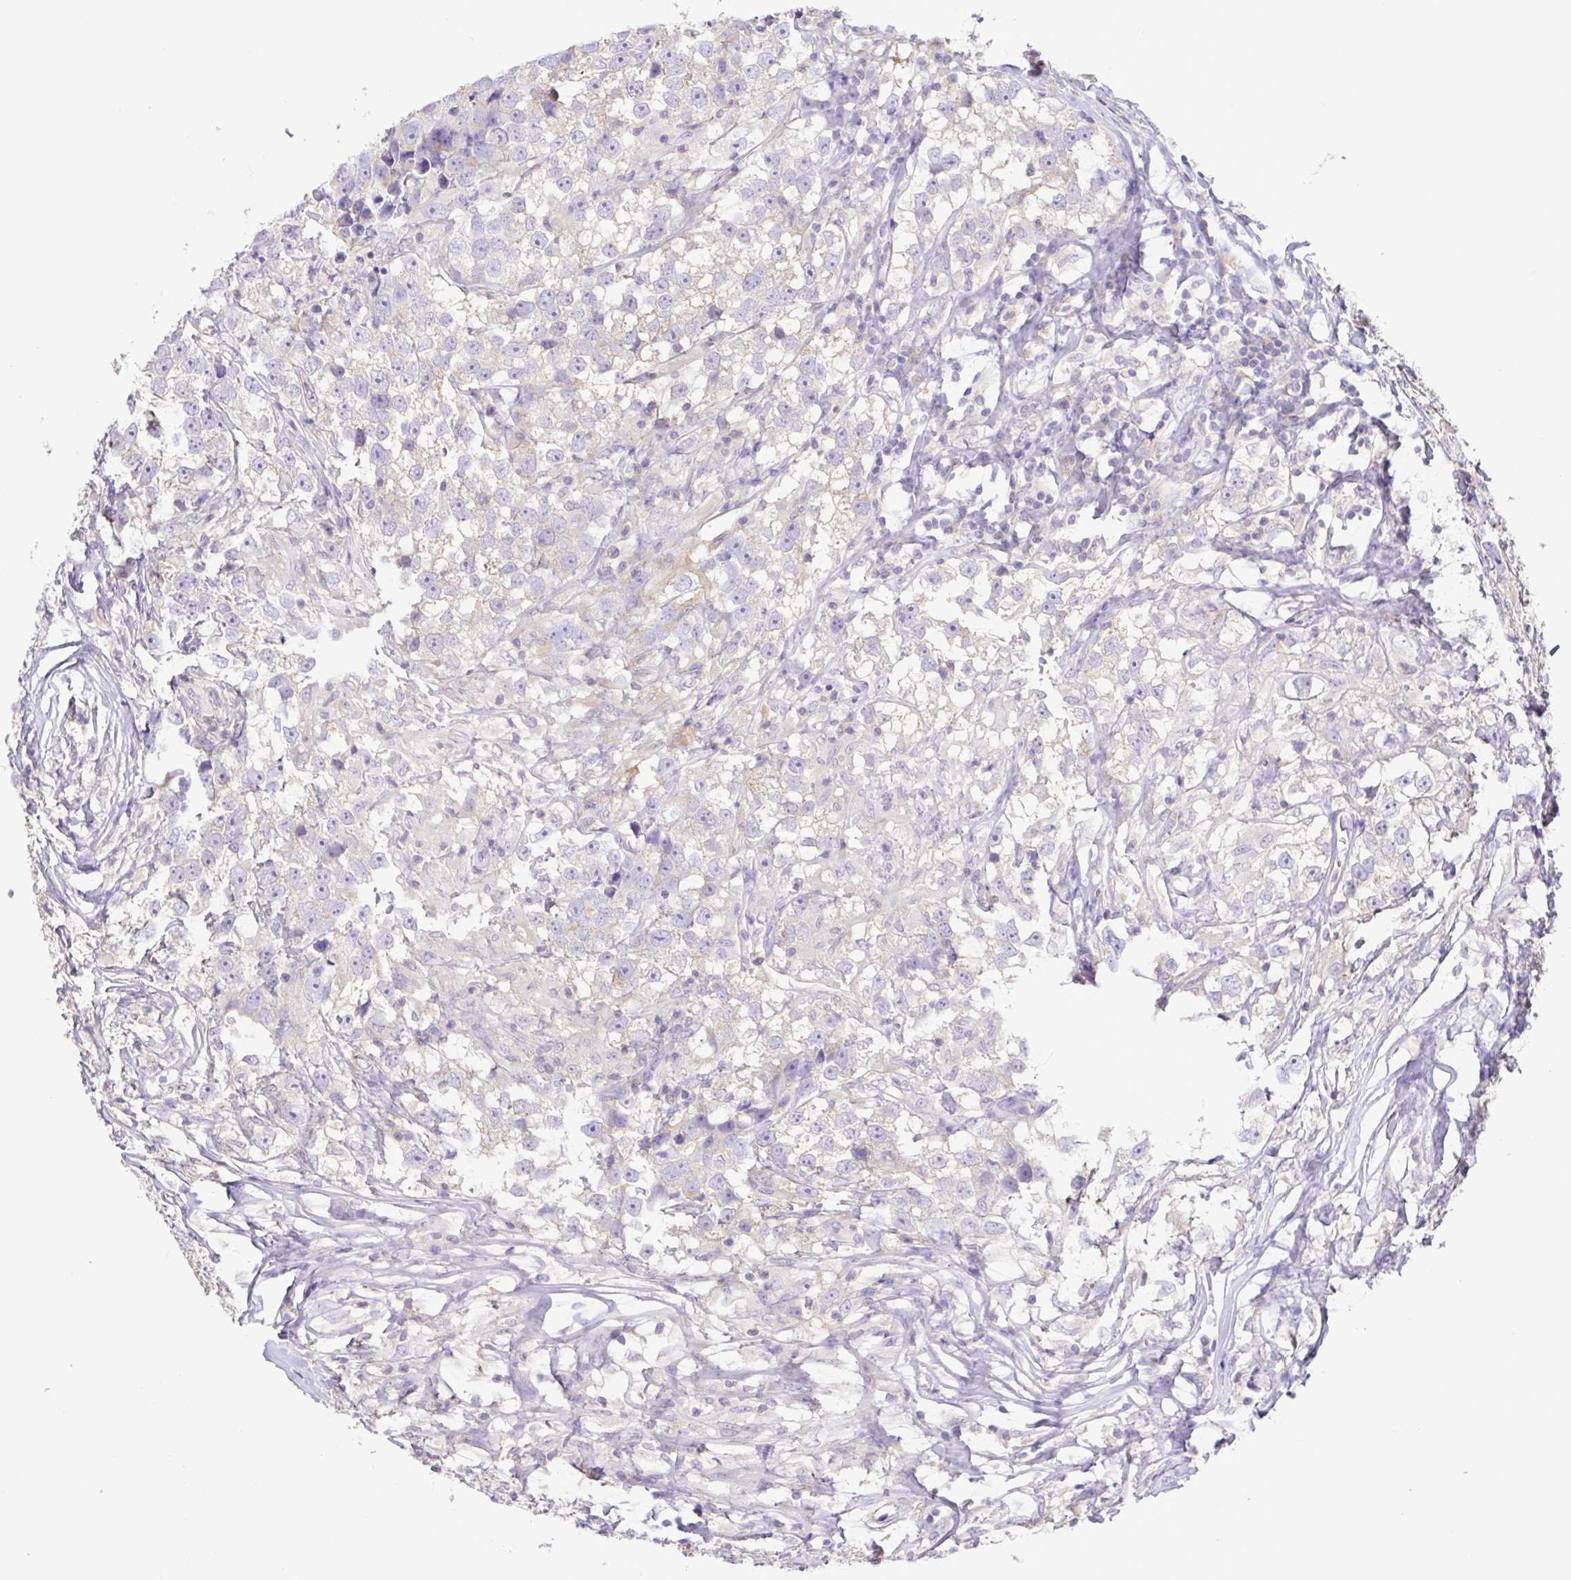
{"staining": {"intensity": "negative", "quantity": "none", "location": "none"}, "tissue": "testis cancer", "cell_type": "Tumor cells", "image_type": "cancer", "snomed": [{"axis": "morphology", "description": "Seminoma, NOS"}, {"axis": "topography", "description": "Testis"}], "caption": "The micrograph demonstrates no staining of tumor cells in testis seminoma. (DAB (3,3'-diaminobenzidine) immunohistochemistry (IHC) visualized using brightfield microscopy, high magnification).", "gene": "CYP17A1", "patient": {"sex": "male", "age": 46}}